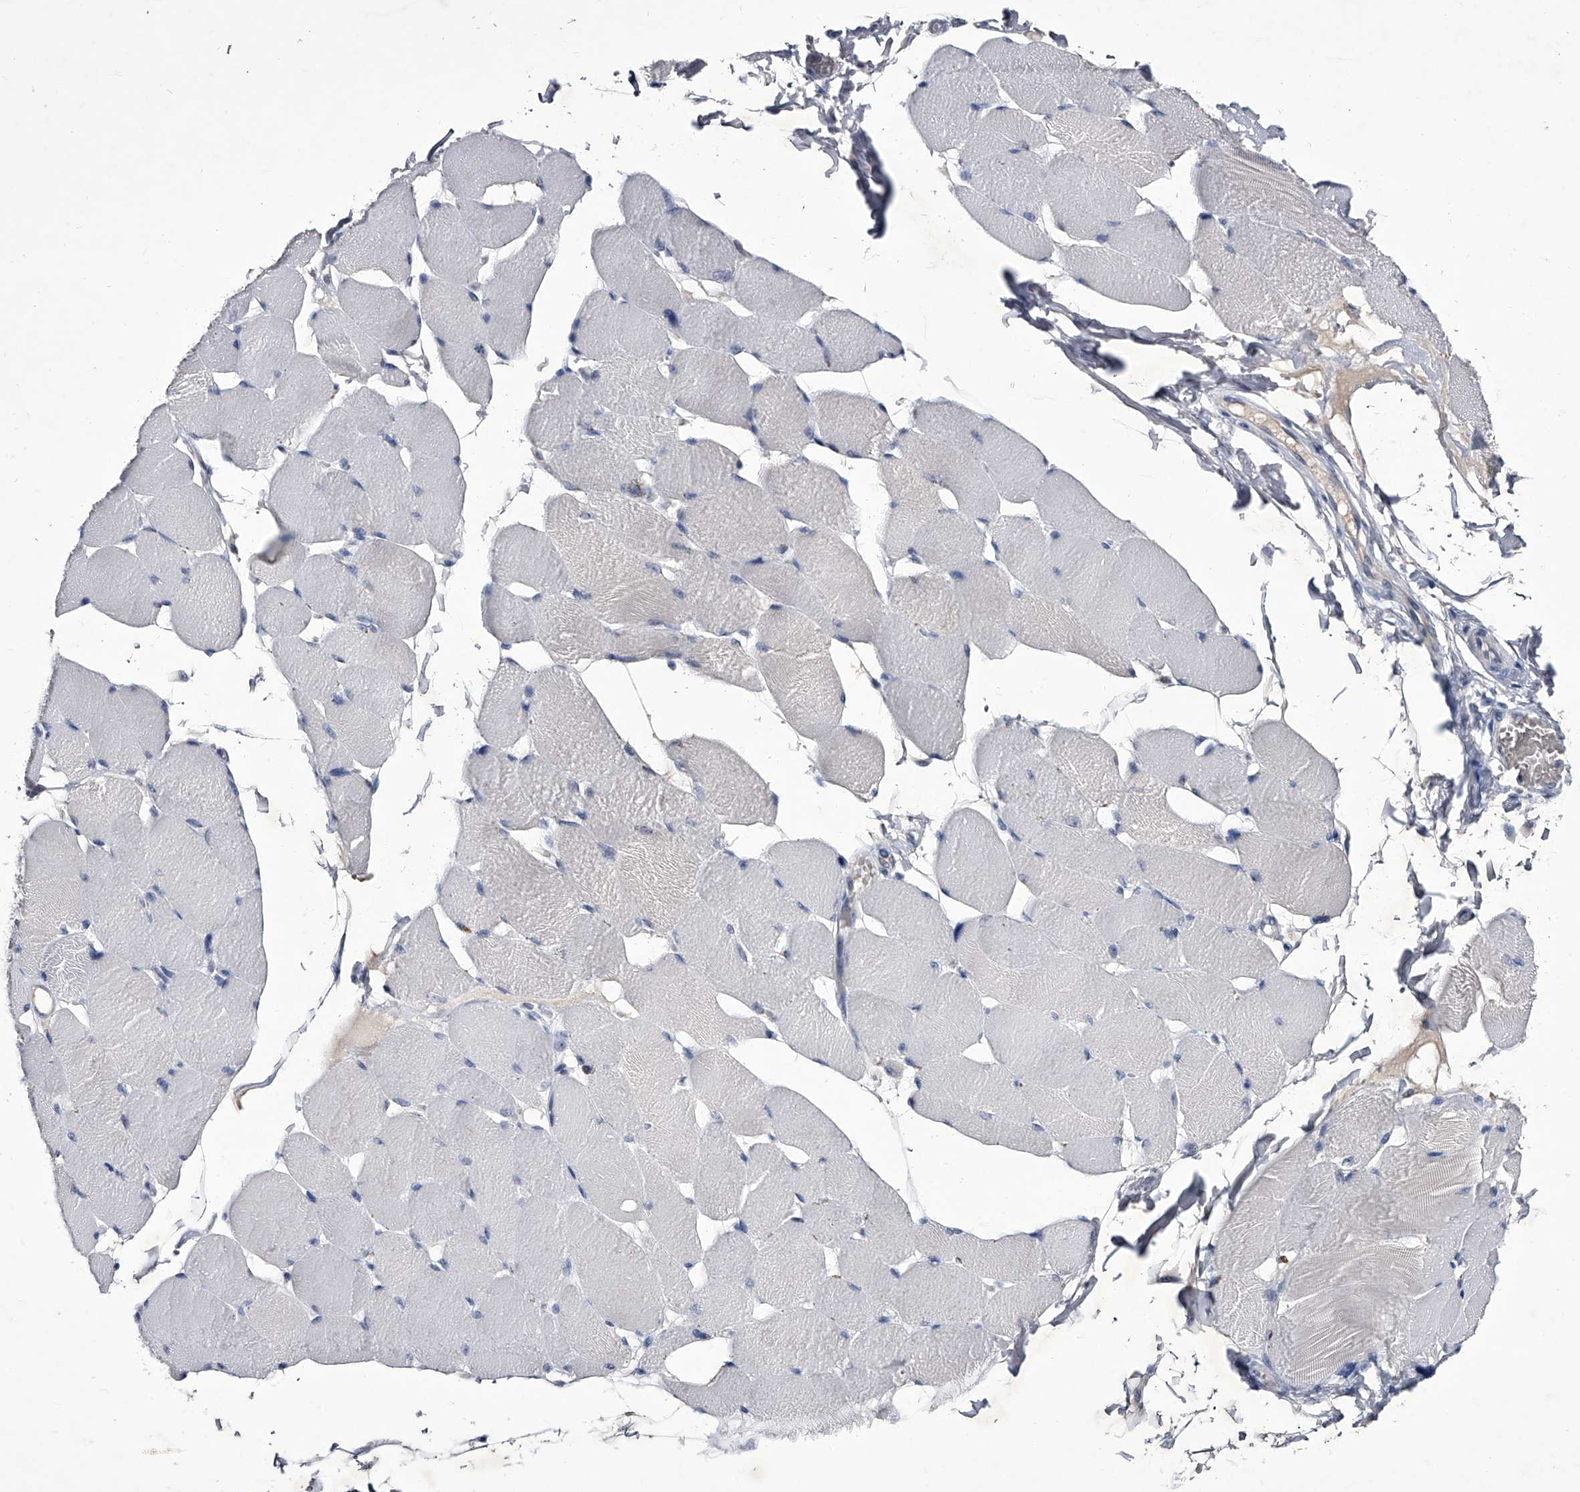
{"staining": {"intensity": "negative", "quantity": "none", "location": "none"}, "tissue": "skeletal muscle", "cell_type": "Myocytes", "image_type": "normal", "snomed": [{"axis": "morphology", "description": "Normal tissue, NOS"}, {"axis": "topography", "description": "Skin"}, {"axis": "topography", "description": "Skeletal muscle"}], "caption": "Human skeletal muscle stained for a protein using immunohistochemistry (IHC) demonstrates no staining in myocytes.", "gene": "CRISP2", "patient": {"sex": "male", "age": 83}}